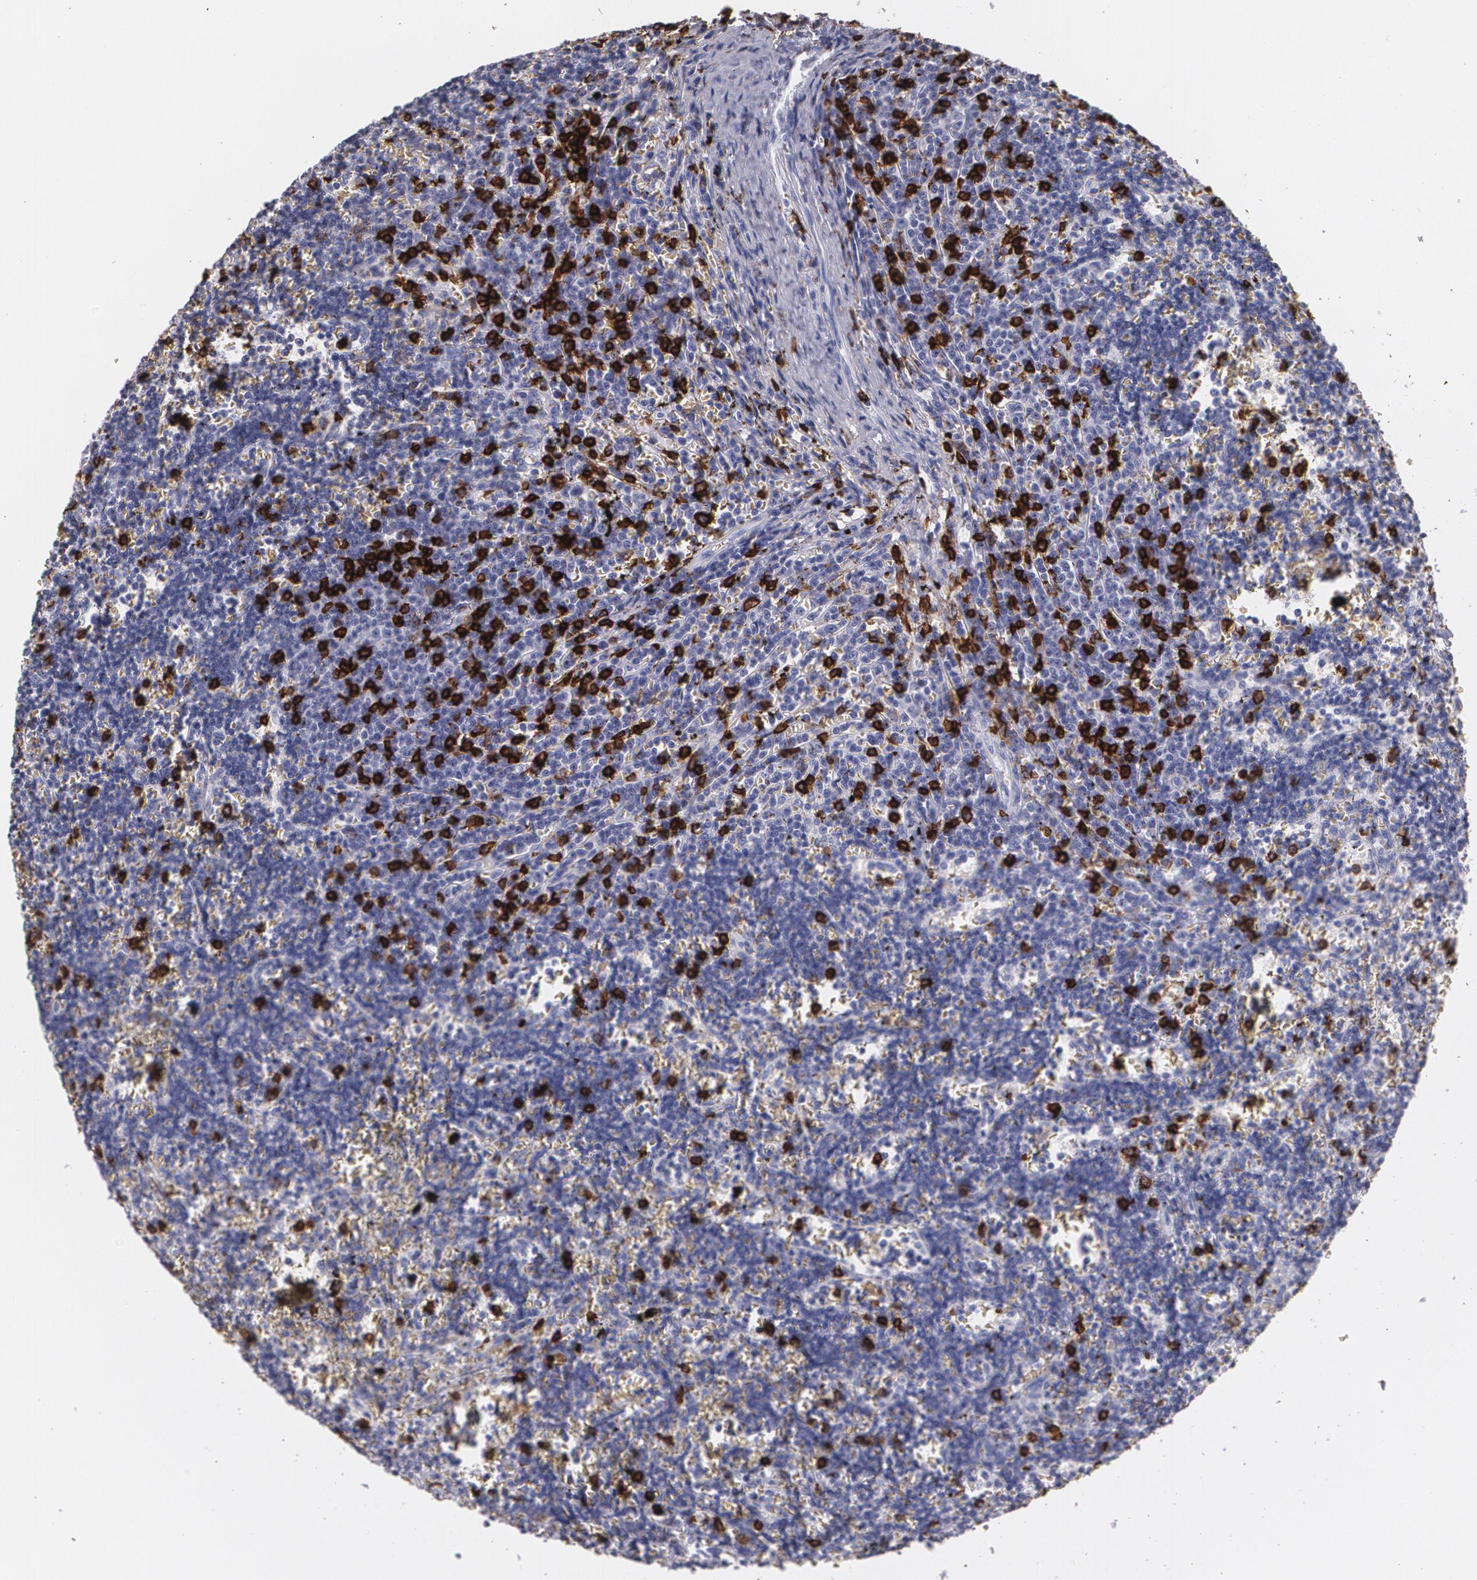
{"staining": {"intensity": "negative", "quantity": "none", "location": "none"}, "tissue": "lymphoma", "cell_type": "Tumor cells", "image_type": "cancer", "snomed": [{"axis": "morphology", "description": "Malignant lymphoma, non-Hodgkin's type, Low grade"}, {"axis": "topography", "description": "Spleen"}], "caption": "Lymphoma was stained to show a protein in brown. There is no significant staining in tumor cells.", "gene": "PTPRC", "patient": {"sex": "male", "age": 60}}